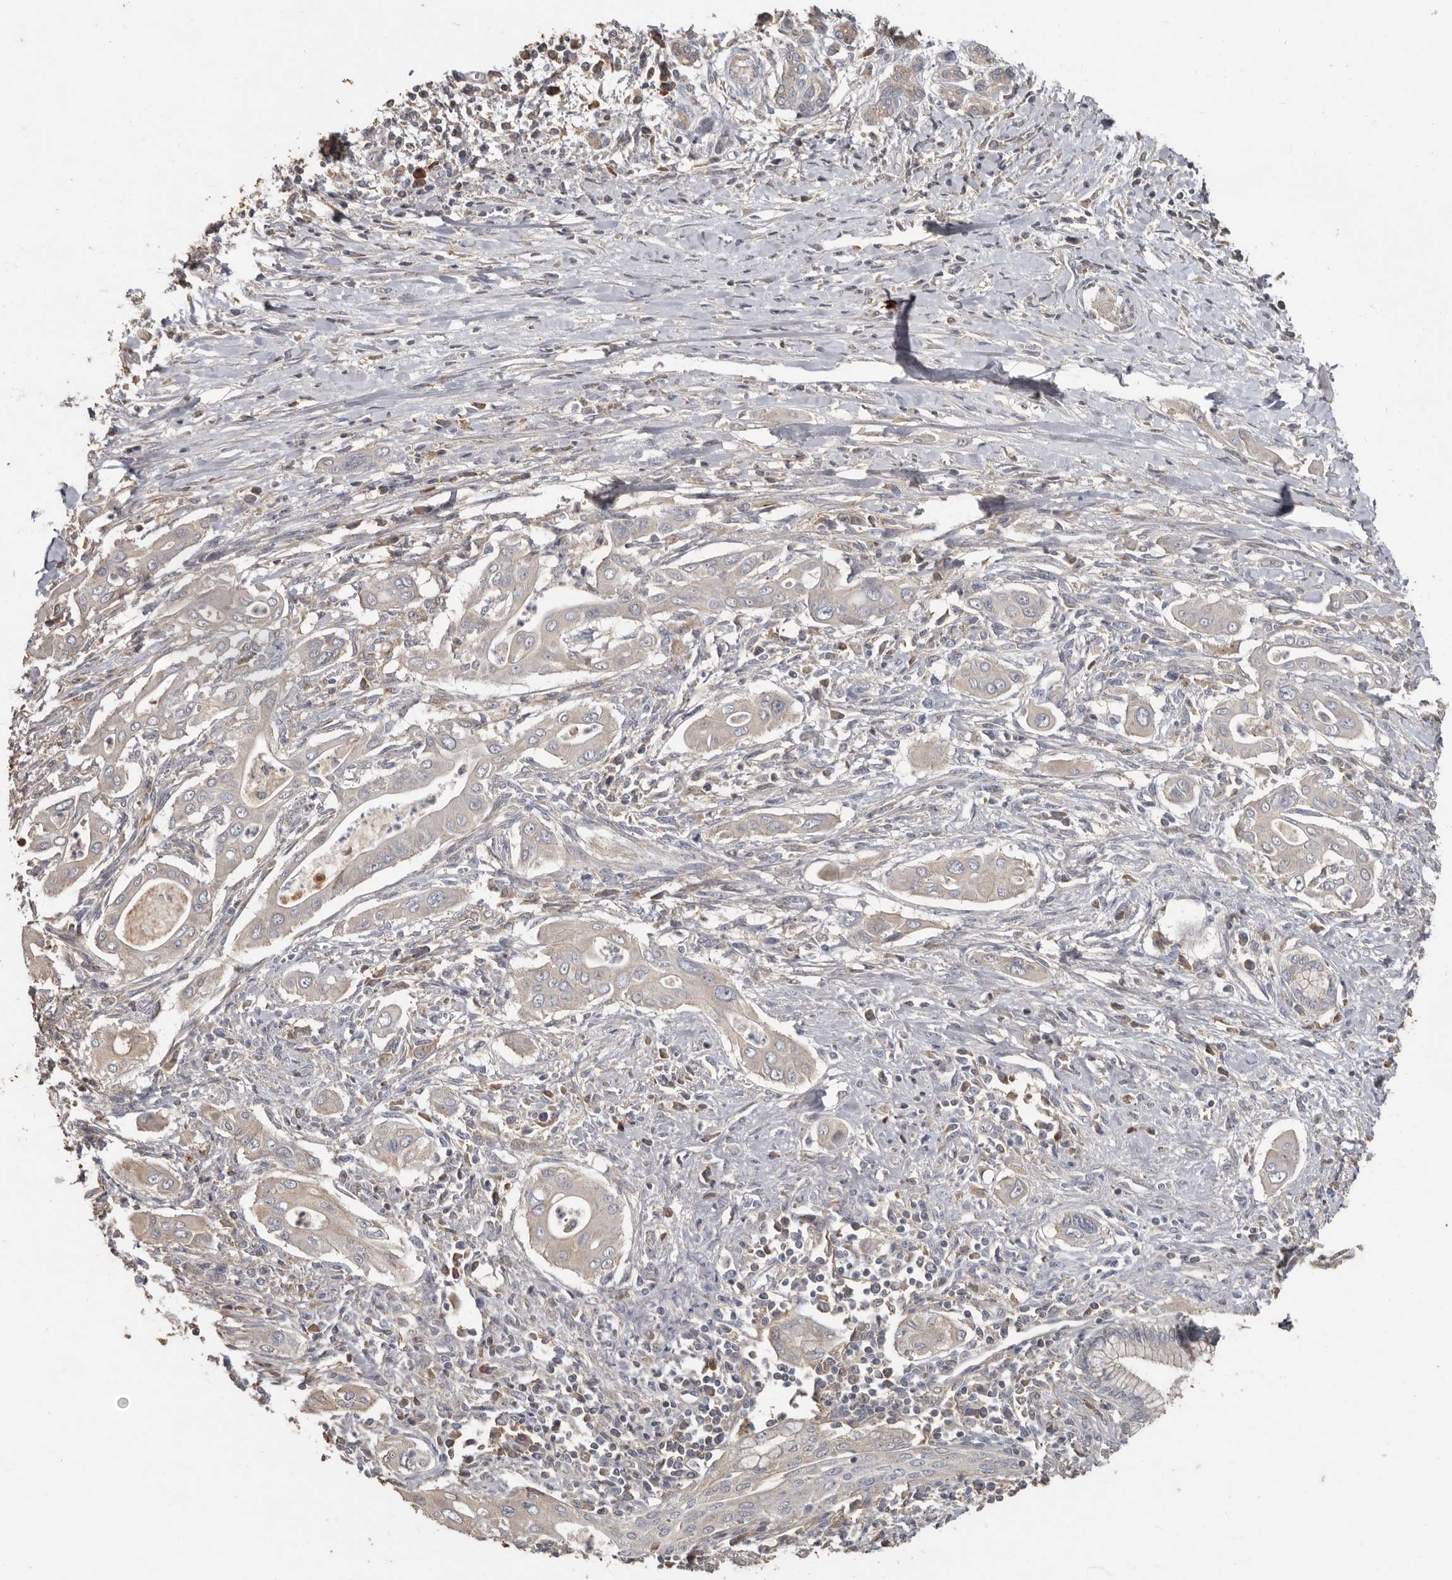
{"staining": {"intensity": "negative", "quantity": "none", "location": "none"}, "tissue": "pancreatic cancer", "cell_type": "Tumor cells", "image_type": "cancer", "snomed": [{"axis": "morphology", "description": "Adenocarcinoma, NOS"}, {"axis": "topography", "description": "Pancreas"}], "caption": "High magnification brightfield microscopy of adenocarcinoma (pancreatic) stained with DAB (brown) and counterstained with hematoxylin (blue): tumor cells show no significant positivity.", "gene": "KIF26B", "patient": {"sex": "male", "age": 58}}